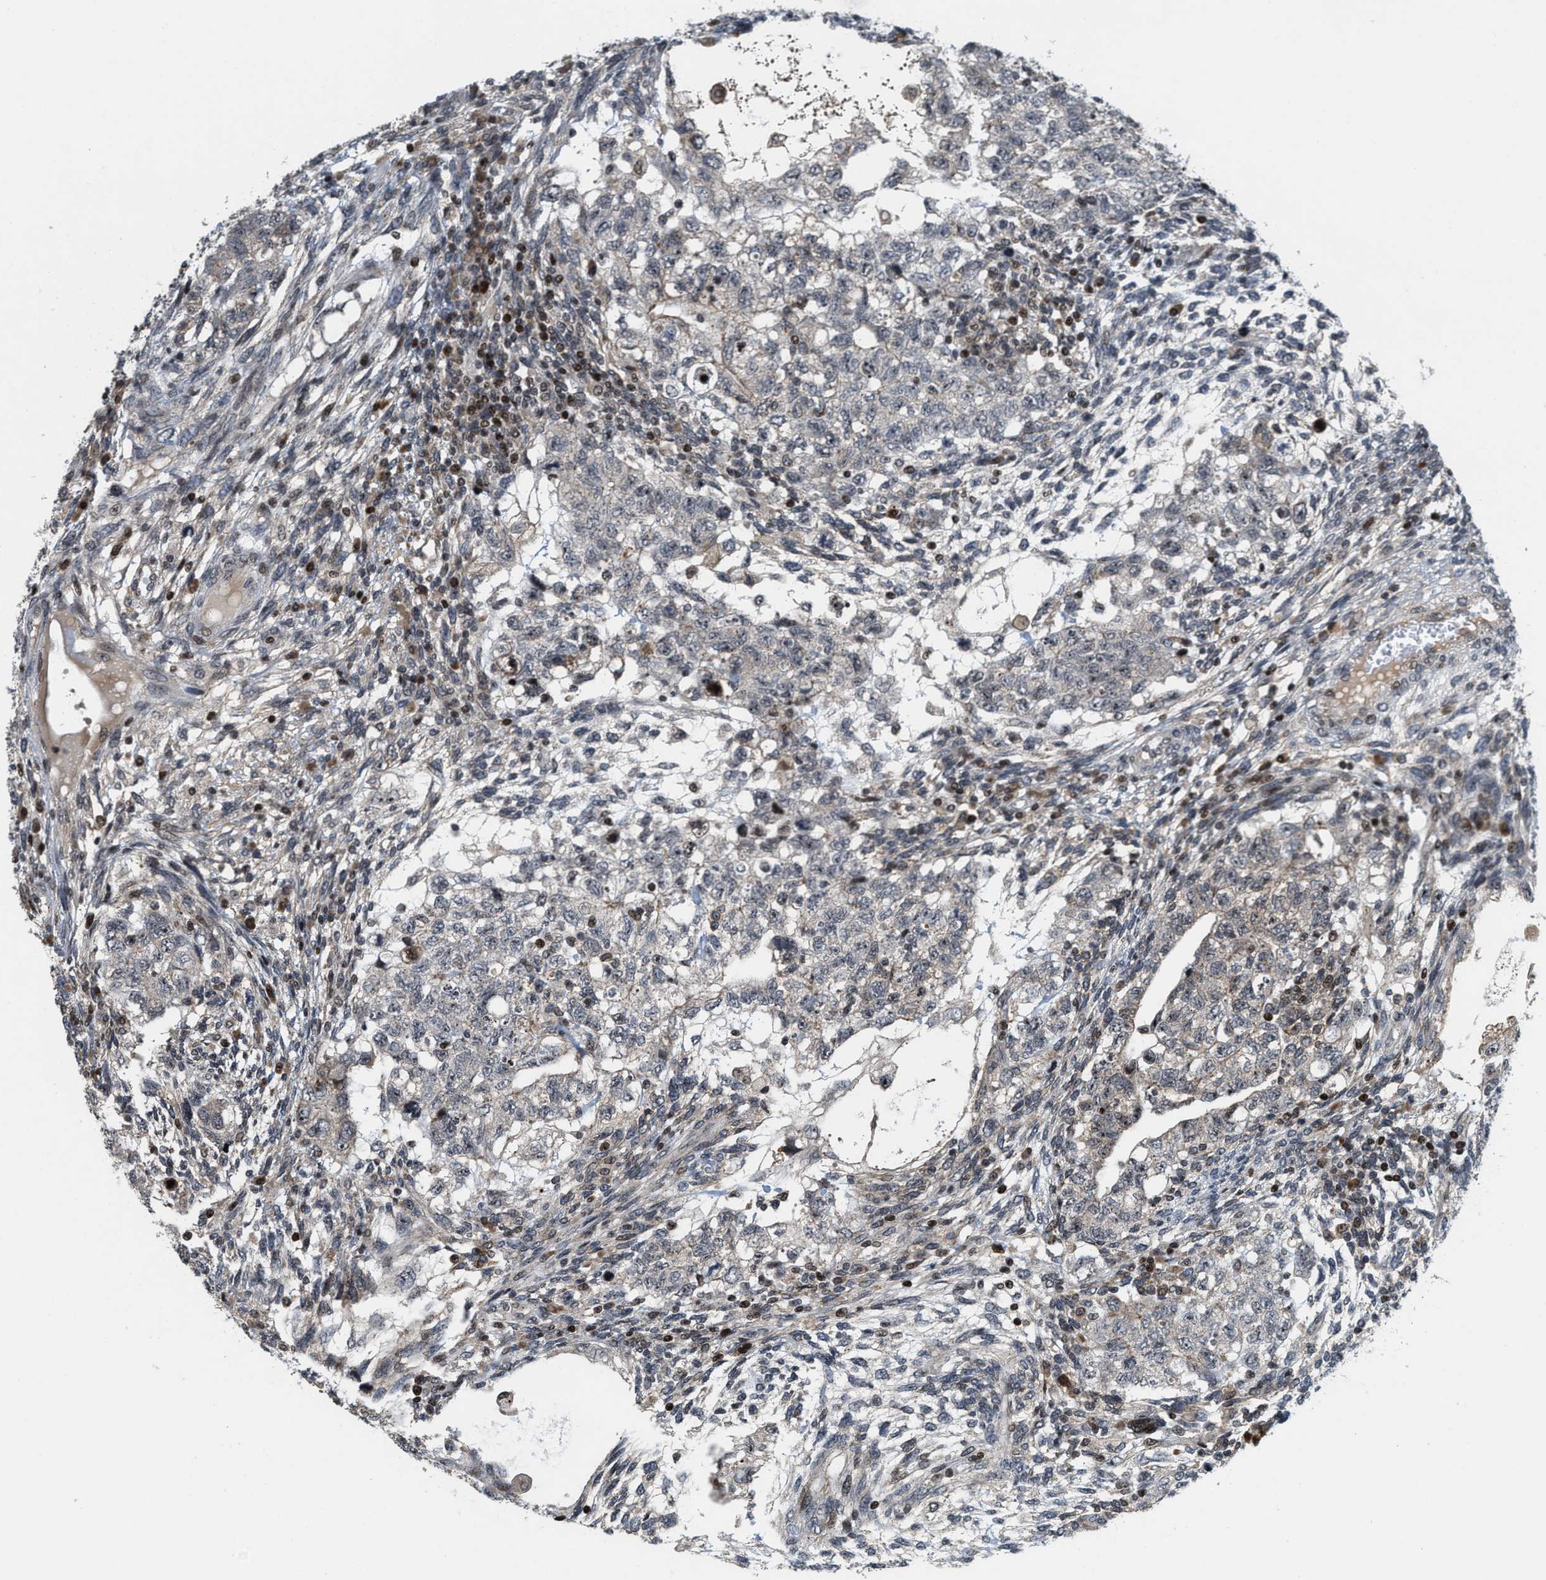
{"staining": {"intensity": "negative", "quantity": "none", "location": "none"}, "tissue": "testis cancer", "cell_type": "Tumor cells", "image_type": "cancer", "snomed": [{"axis": "morphology", "description": "Normal tissue, NOS"}, {"axis": "morphology", "description": "Carcinoma, Embryonal, NOS"}, {"axis": "topography", "description": "Testis"}], "caption": "Tumor cells are negative for brown protein staining in testis cancer (embryonal carcinoma). (DAB (3,3'-diaminobenzidine) immunohistochemistry (IHC) visualized using brightfield microscopy, high magnification).", "gene": "PDZD2", "patient": {"sex": "male", "age": 36}}